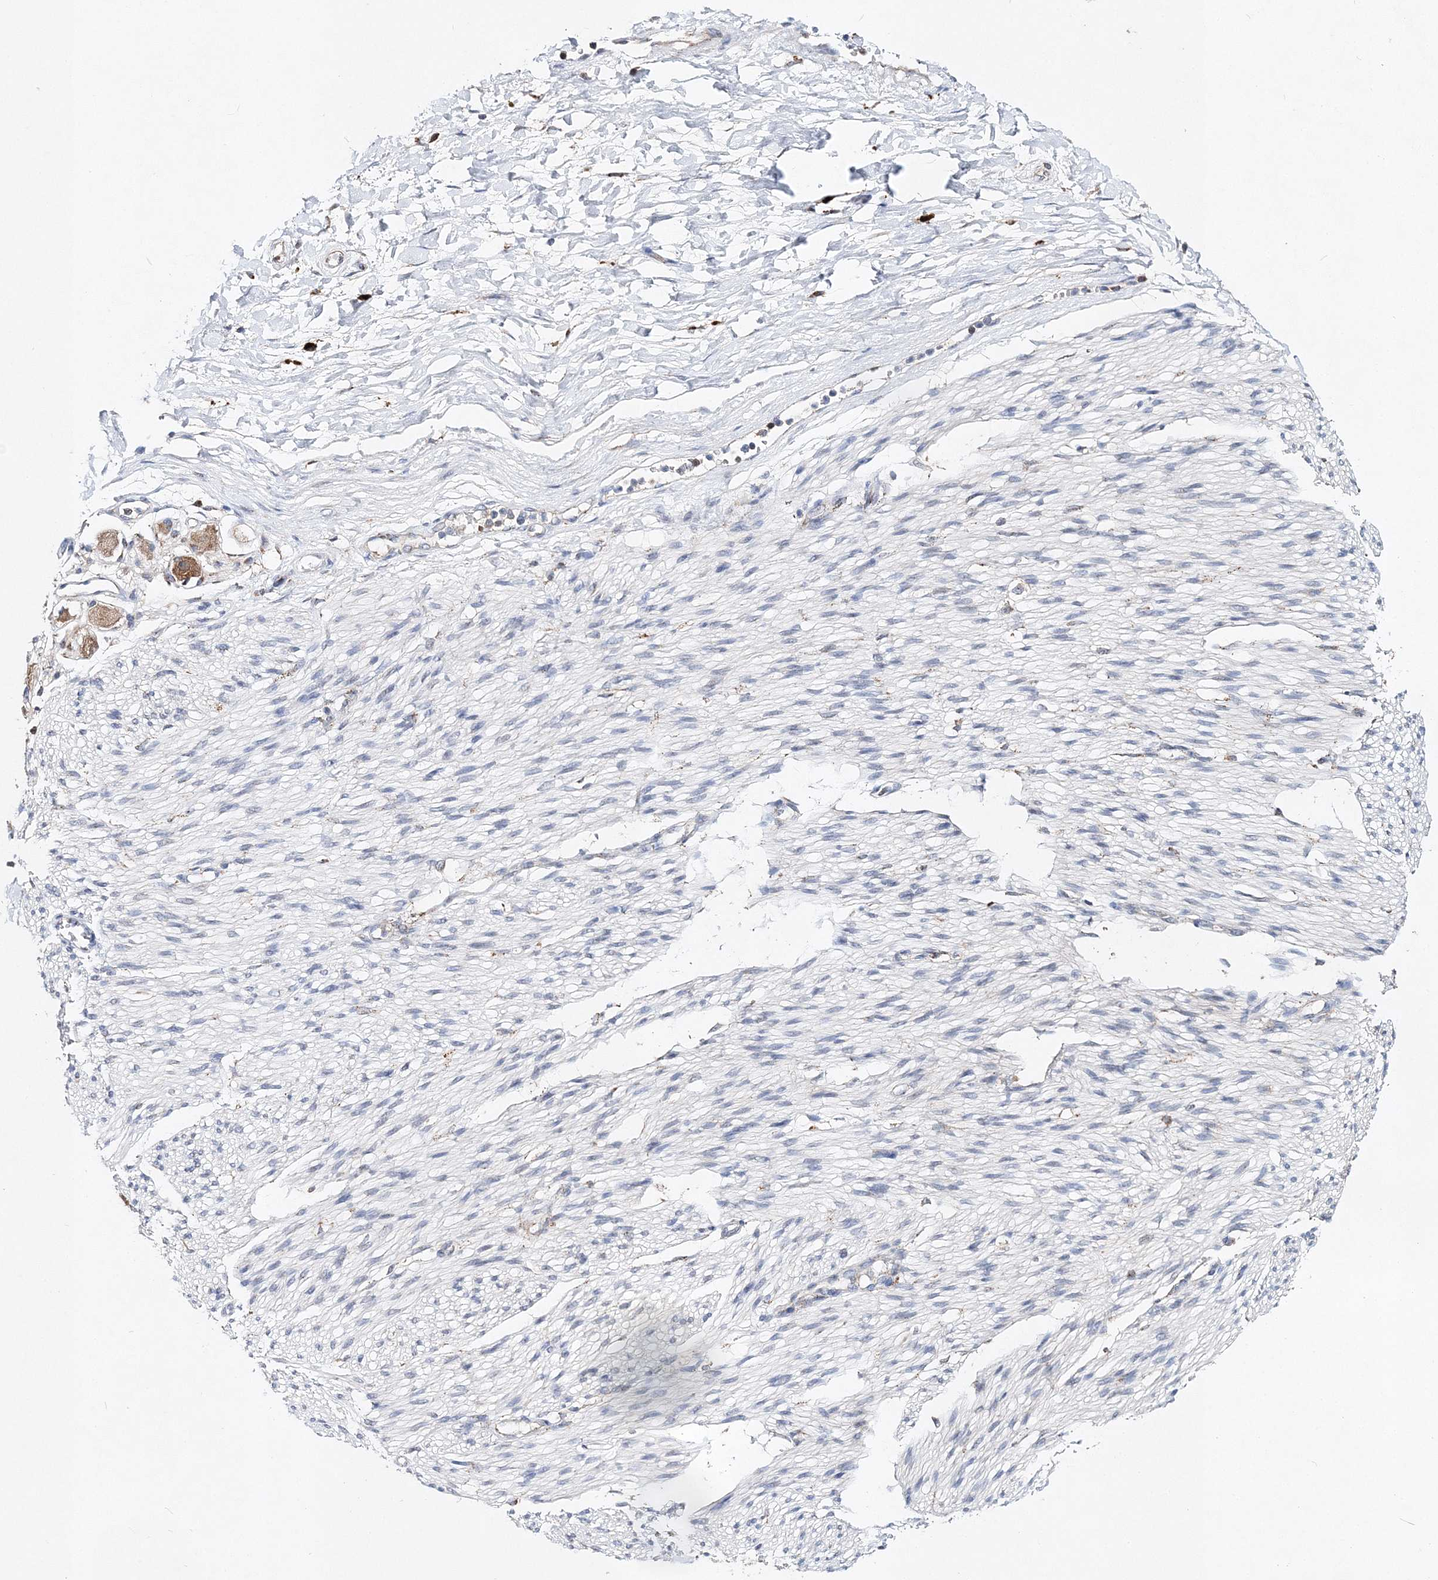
{"staining": {"intensity": "weak", "quantity": "25%-75%", "location": "cytoplasmic/membranous"}, "tissue": "adipose tissue", "cell_type": "Adipocytes", "image_type": "normal", "snomed": [{"axis": "morphology", "description": "Normal tissue, NOS"}, {"axis": "topography", "description": "Kidney"}, {"axis": "topography", "description": "Peripheral nerve tissue"}], "caption": "Protein staining of unremarkable adipose tissue reveals weak cytoplasmic/membranous expression in approximately 25%-75% of adipocytes. Using DAB (3,3'-diaminobenzidine) (brown) and hematoxylin (blue) stains, captured at high magnification using brightfield microscopy.", "gene": "C3orf38", "patient": {"sex": "male", "age": 7}}